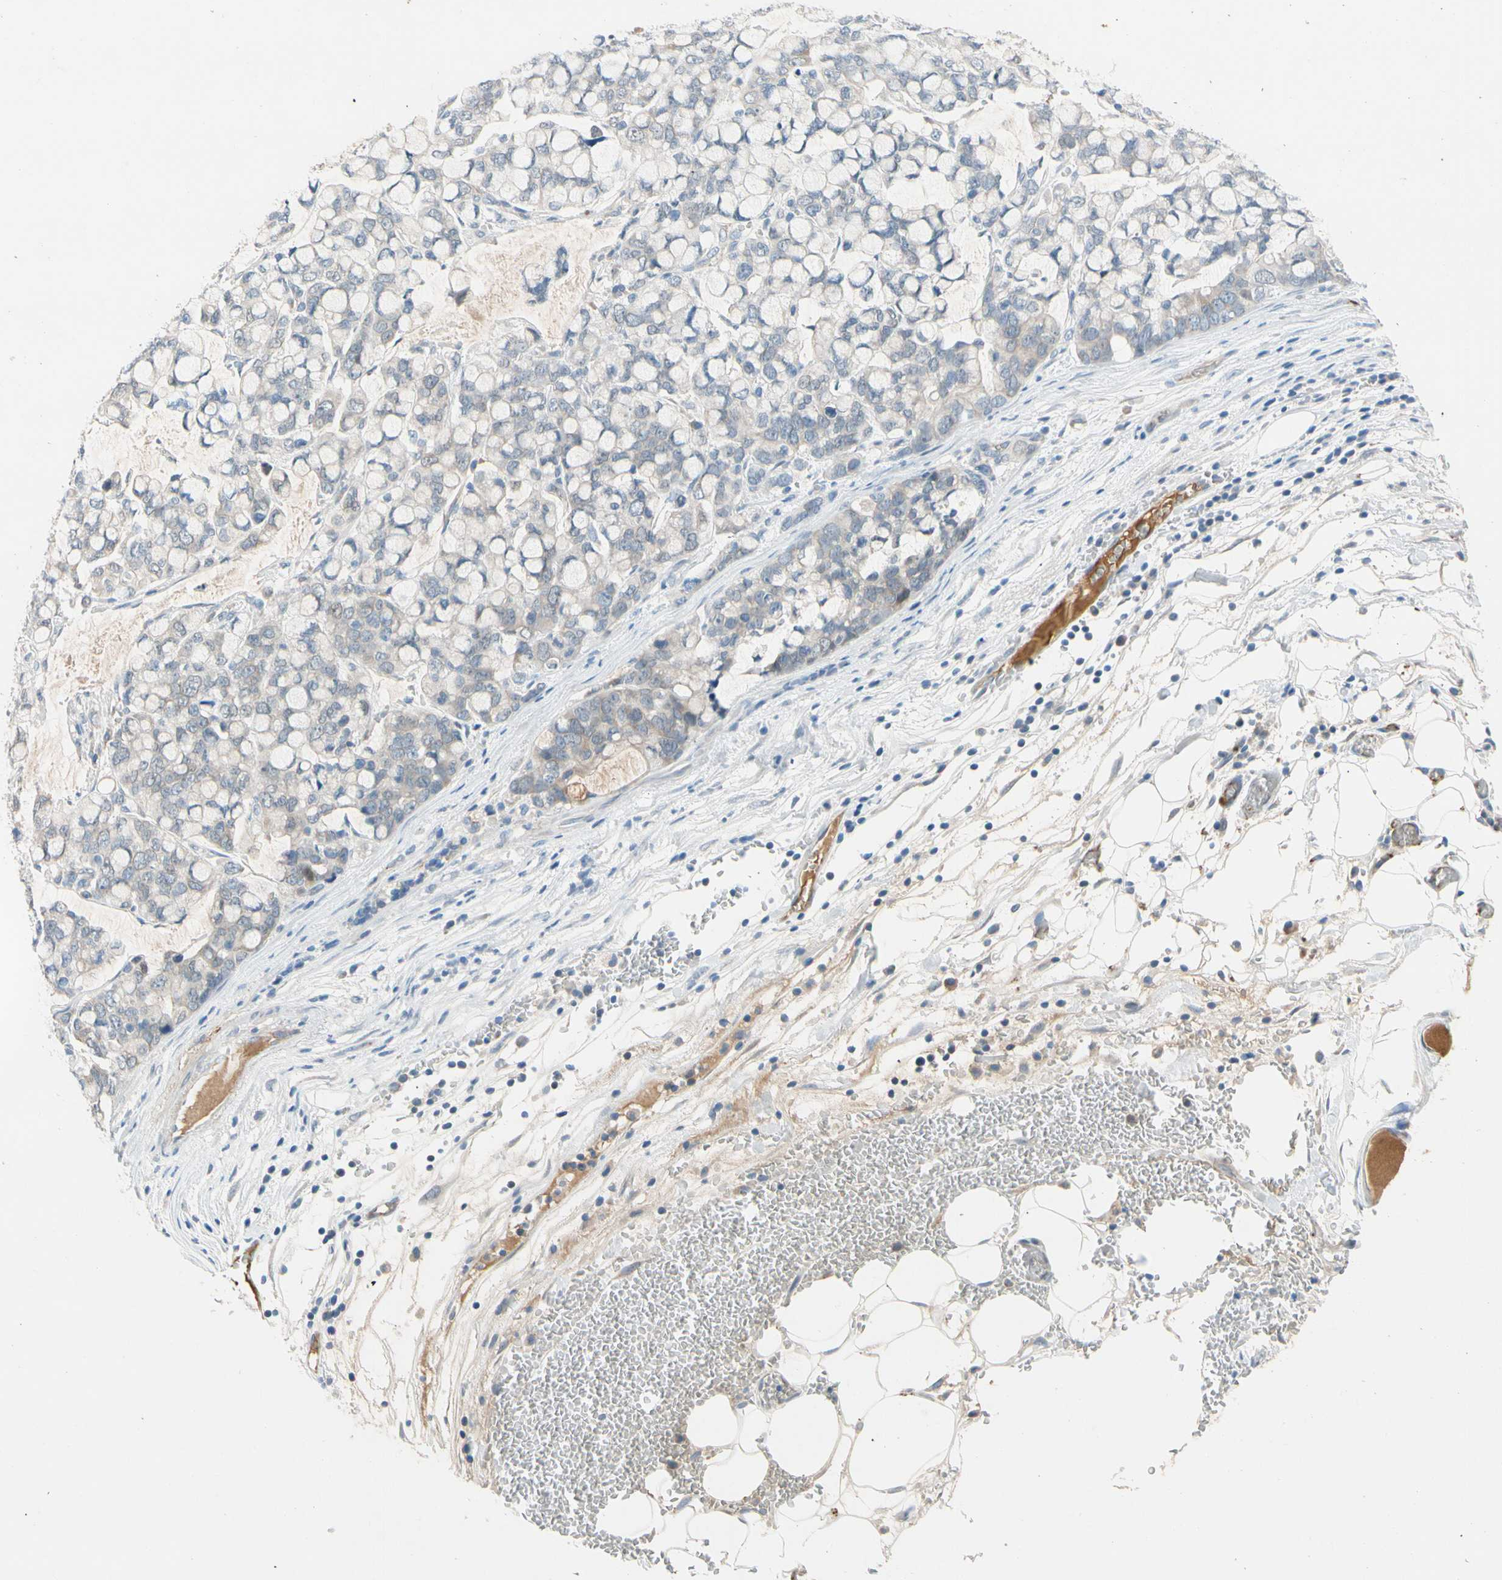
{"staining": {"intensity": "negative", "quantity": "none", "location": "none"}, "tissue": "stomach cancer", "cell_type": "Tumor cells", "image_type": "cancer", "snomed": [{"axis": "morphology", "description": "Adenocarcinoma, NOS"}, {"axis": "topography", "description": "Stomach, lower"}], "caption": "IHC image of neoplastic tissue: adenocarcinoma (stomach) stained with DAB (3,3'-diaminobenzidine) reveals no significant protein staining in tumor cells. (IHC, brightfield microscopy, high magnification).", "gene": "CNDP1", "patient": {"sex": "male", "age": 84}}